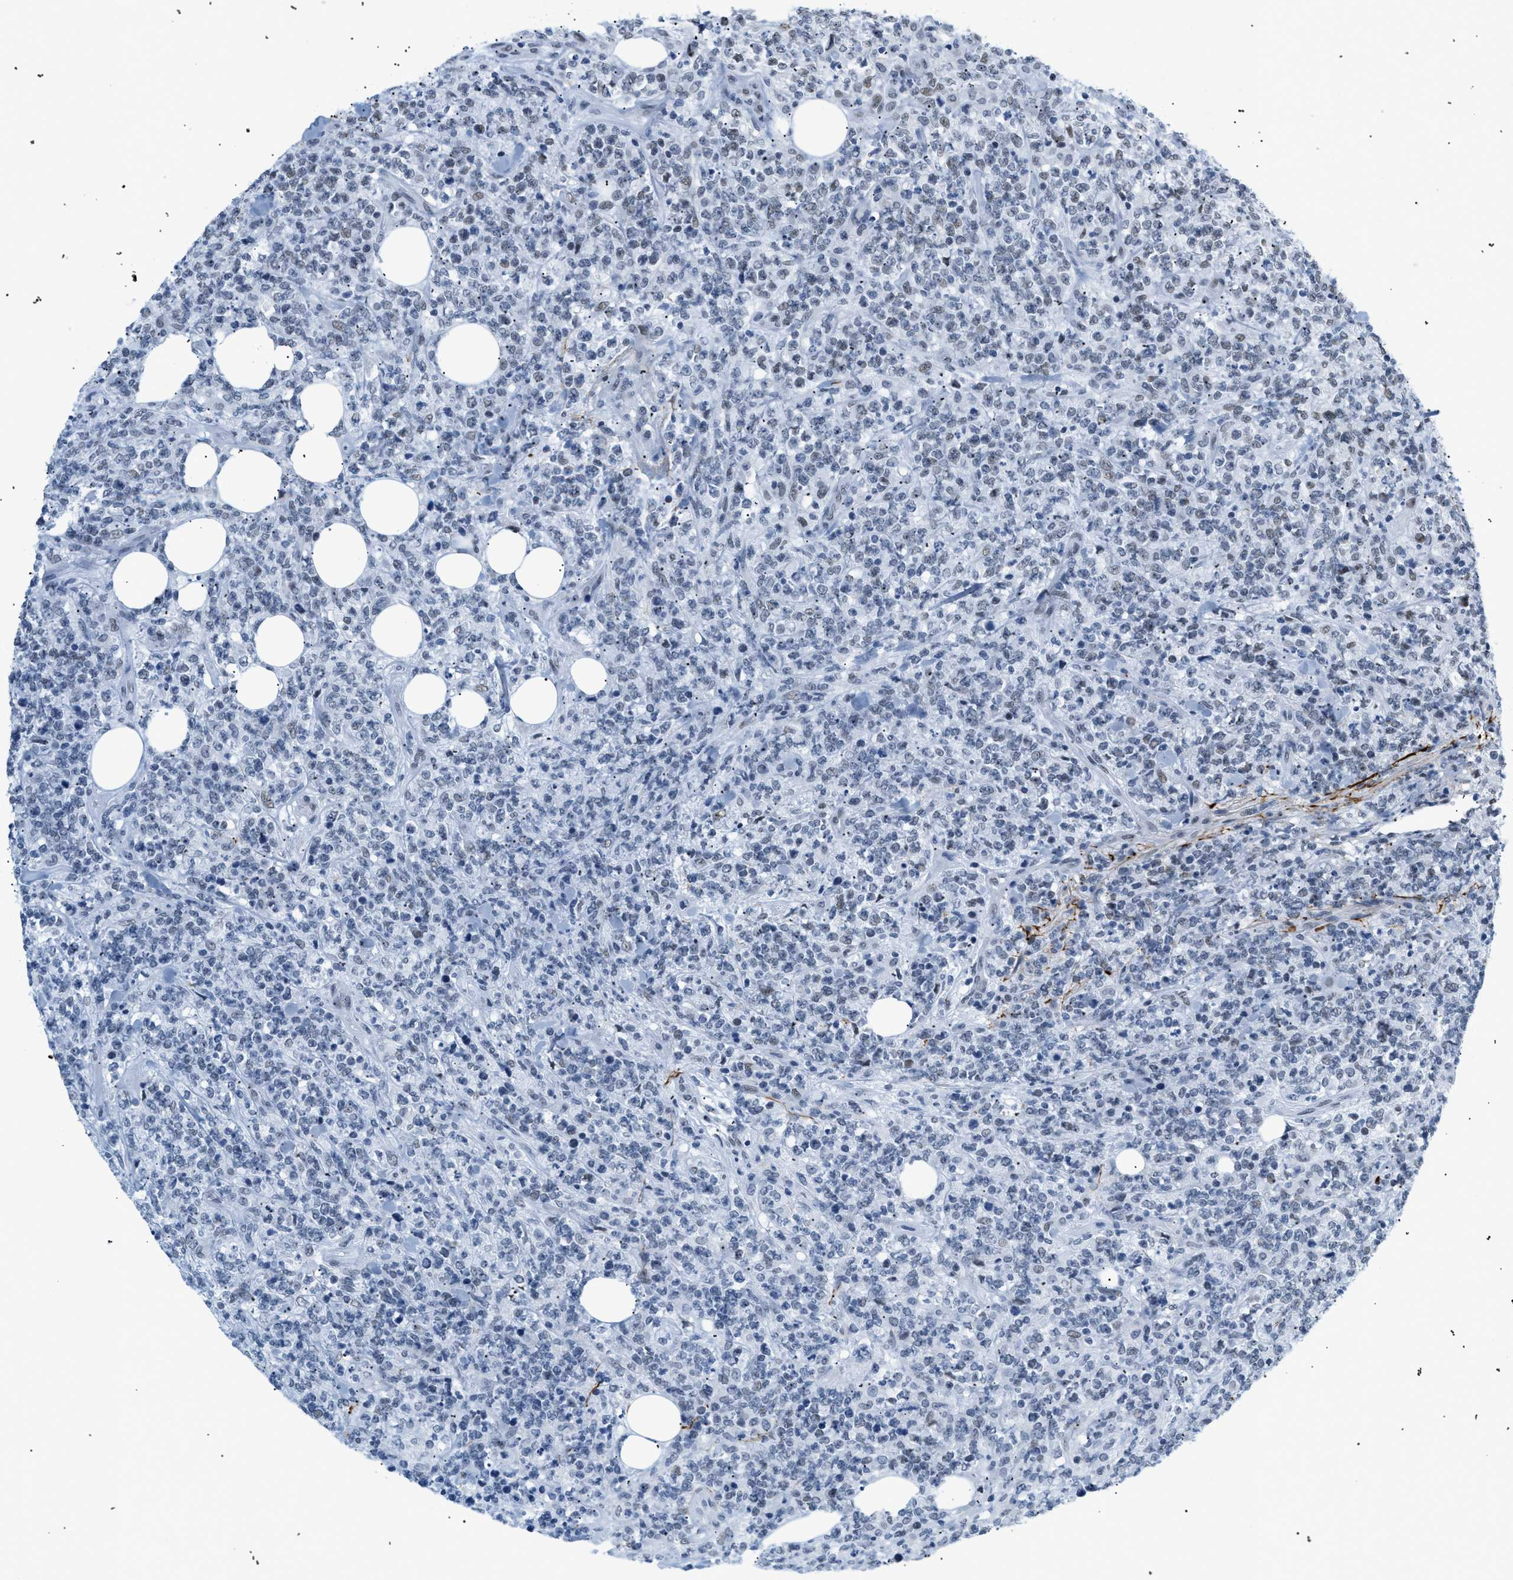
{"staining": {"intensity": "weak", "quantity": "<25%", "location": "nuclear"}, "tissue": "lymphoma", "cell_type": "Tumor cells", "image_type": "cancer", "snomed": [{"axis": "morphology", "description": "Malignant lymphoma, non-Hodgkin's type, High grade"}, {"axis": "topography", "description": "Soft tissue"}], "caption": "Tumor cells show no significant protein positivity in high-grade malignant lymphoma, non-Hodgkin's type.", "gene": "ELN", "patient": {"sex": "male", "age": 18}}